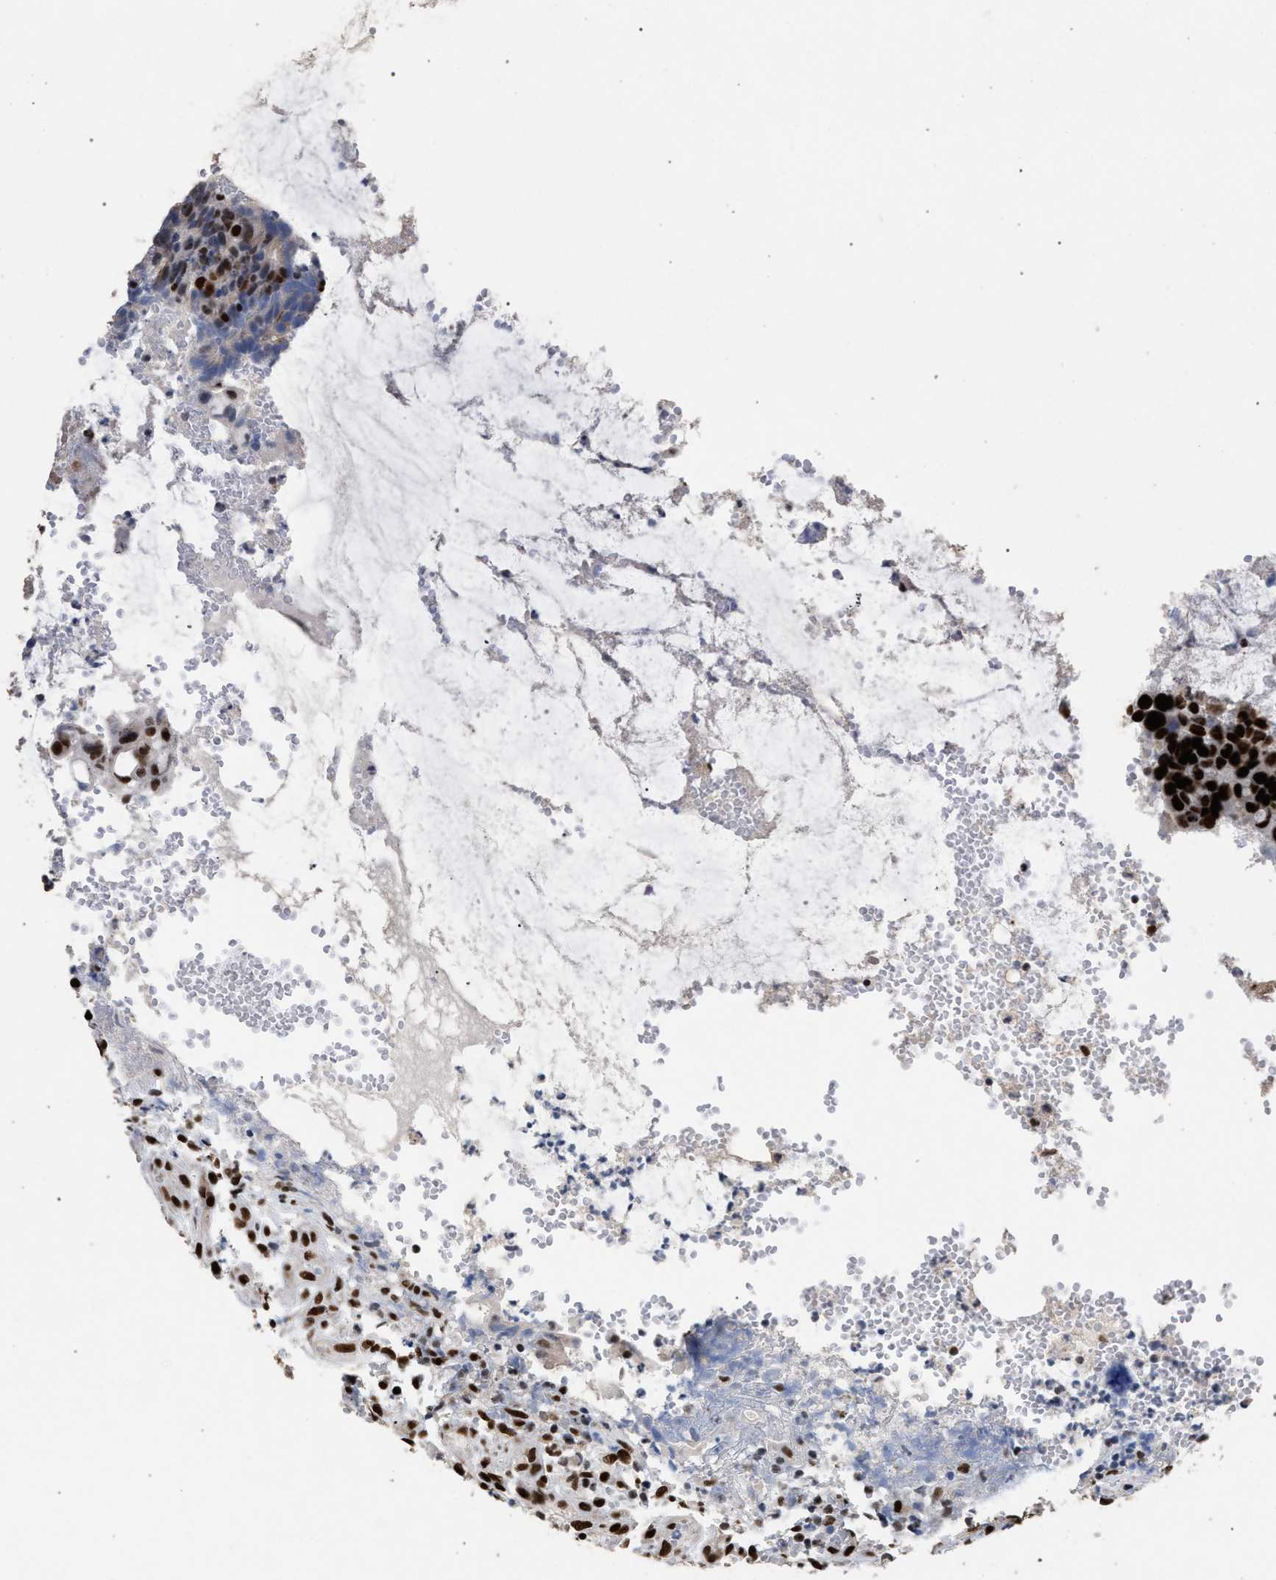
{"staining": {"intensity": "strong", "quantity": ">75%", "location": "nuclear"}, "tissue": "colorectal cancer", "cell_type": "Tumor cells", "image_type": "cancer", "snomed": [{"axis": "morphology", "description": "Adenocarcinoma, NOS"}, {"axis": "topography", "description": "Colon"}], "caption": "Protein expression analysis of adenocarcinoma (colorectal) reveals strong nuclear expression in approximately >75% of tumor cells.", "gene": "TP53BP1", "patient": {"sex": "female", "age": 57}}